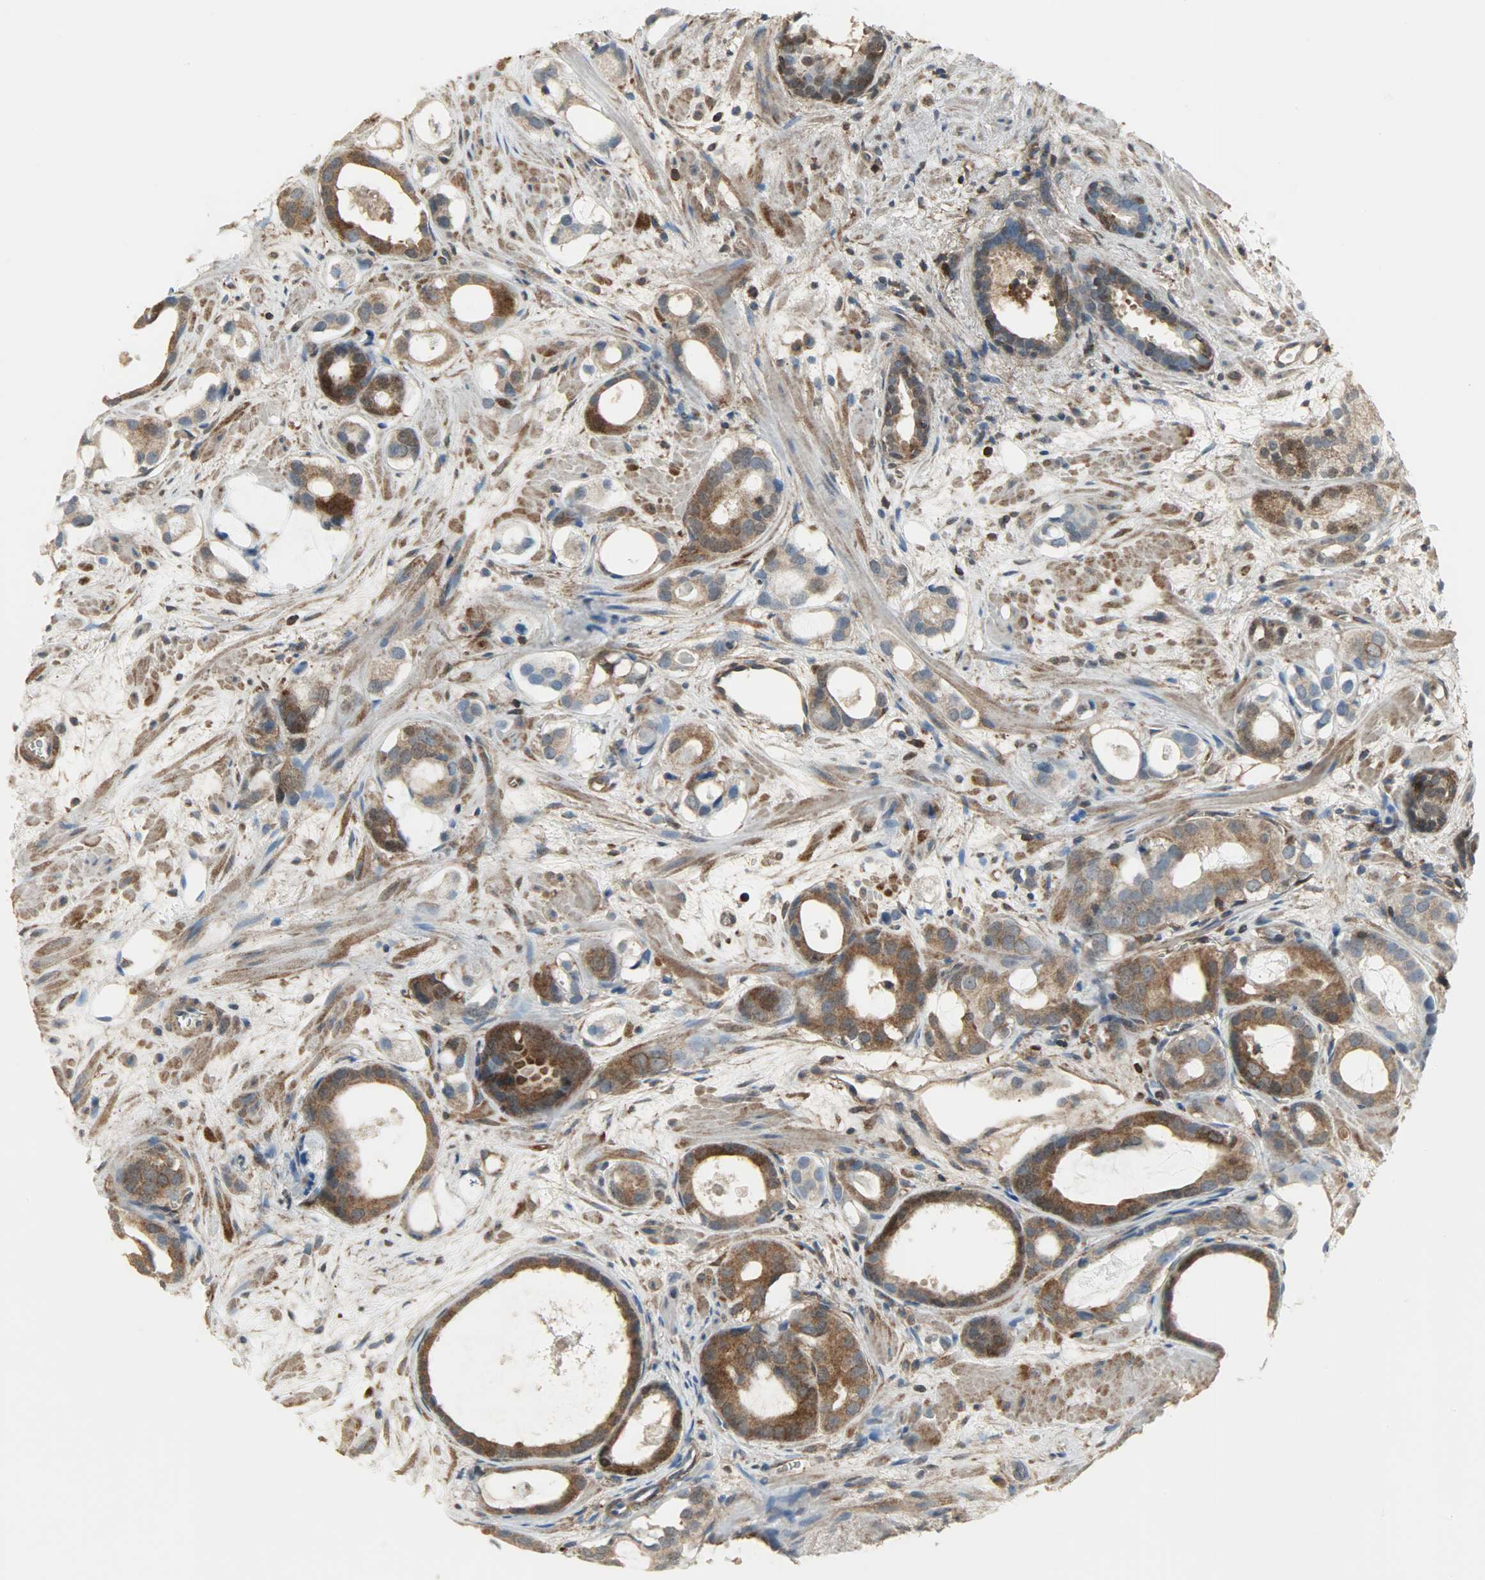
{"staining": {"intensity": "strong", "quantity": ">75%", "location": "cytoplasmic/membranous,nuclear"}, "tissue": "prostate cancer", "cell_type": "Tumor cells", "image_type": "cancer", "snomed": [{"axis": "morphology", "description": "Adenocarcinoma, Low grade"}, {"axis": "topography", "description": "Prostate"}], "caption": "Tumor cells reveal high levels of strong cytoplasmic/membranous and nuclear expression in about >75% of cells in human low-grade adenocarcinoma (prostate). (IHC, brightfield microscopy, high magnification).", "gene": "LDHB", "patient": {"sex": "male", "age": 57}}